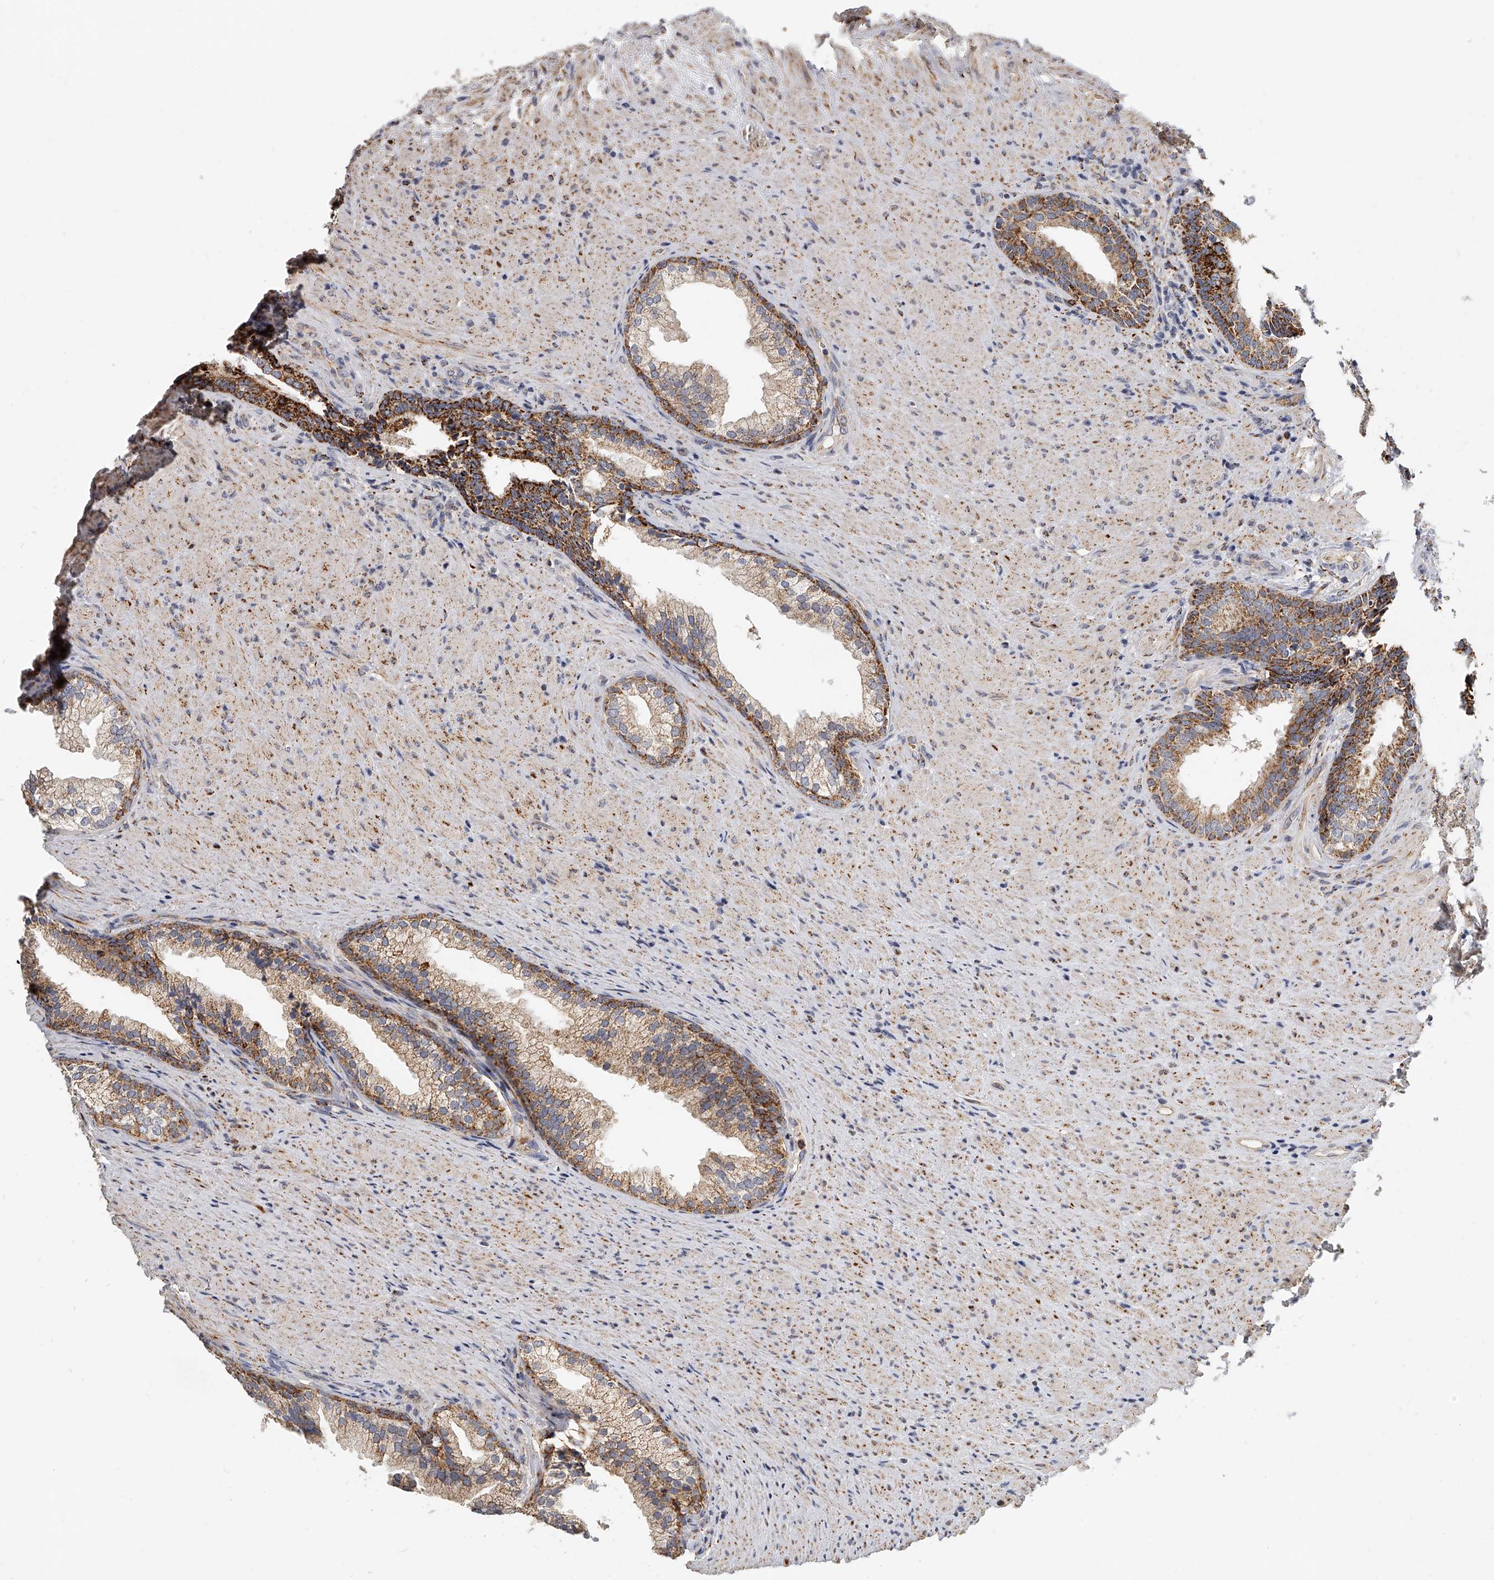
{"staining": {"intensity": "moderate", "quantity": "25%-75%", "location": "cytoplasmic/membranous"}, "tissue": "prostate", "cell_type": "Glandular cells", "image_type": "normal", "snomed": [{"axis": "morphology", "description": "Normal tissue, NOS"}, {"axis": "topography", "description": "Prostate"}], "caption": "A brown stain labels moderate cytoplasmic/membranous positivity of a protein in glandular cells of normal prostate.", "gene": "KLHL7", "patient": {"sex": "male", "age": 76}}